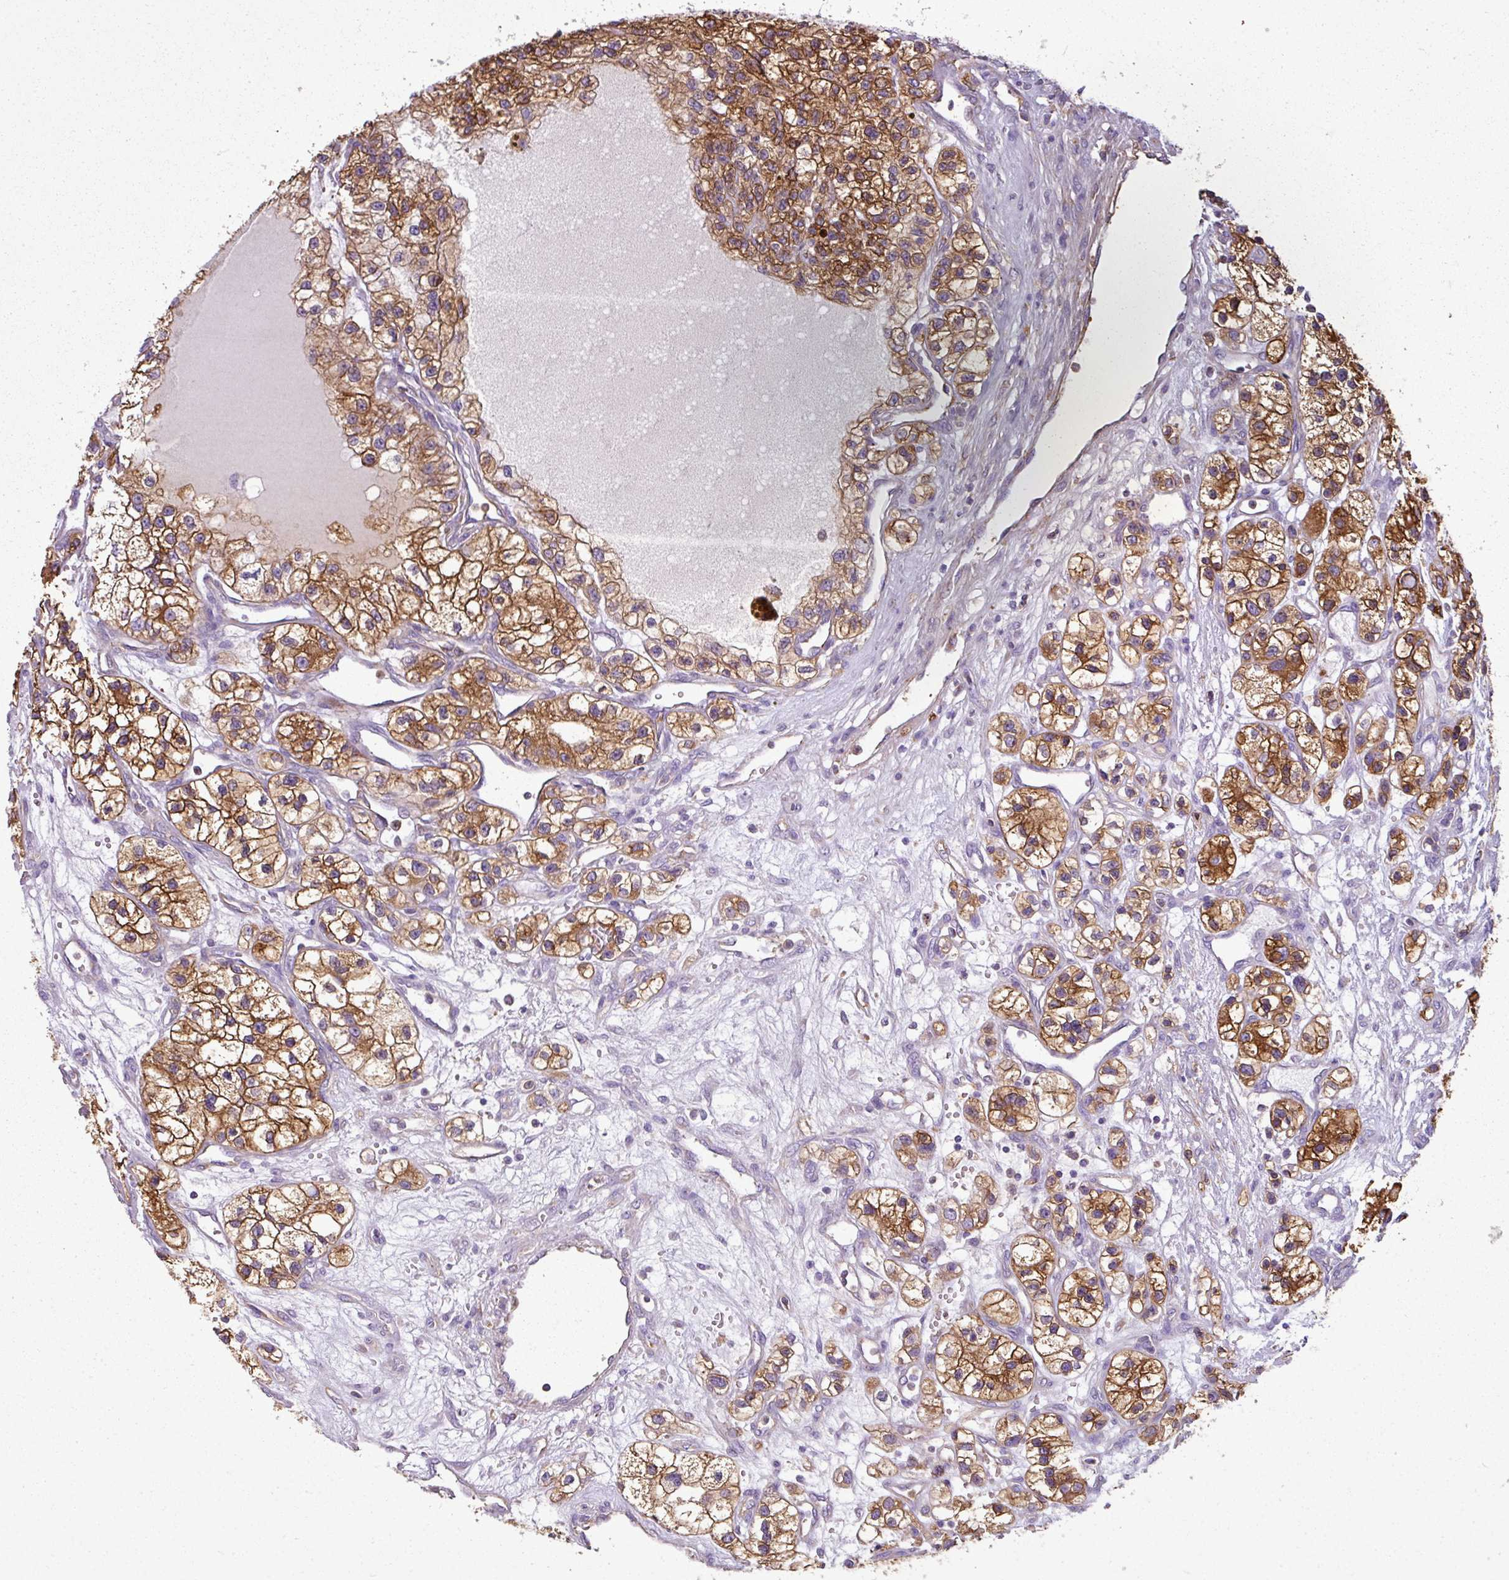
{"staining": {"intensity": "strong", "quantity": ">75%", "location": "cytoplasmic/membranous"}, "tissue": "renal cancer", "cell_type": "Tumor cells", "image_type": "cancer", "snomed": [{"axis": "morphology", "description": "Adenocarcinoma, NOS"}, {"axis": "topography", "description": "Kidney"}], "caption": "Brown immunohistochemical staining in renal cancer (adenocarcinoma) demonstrates strong cytoplasmic/membranous expression in about >75% of tumor cells.", "gene": "XNDC1N", "patient": {"sex": "female", "age": 57}}